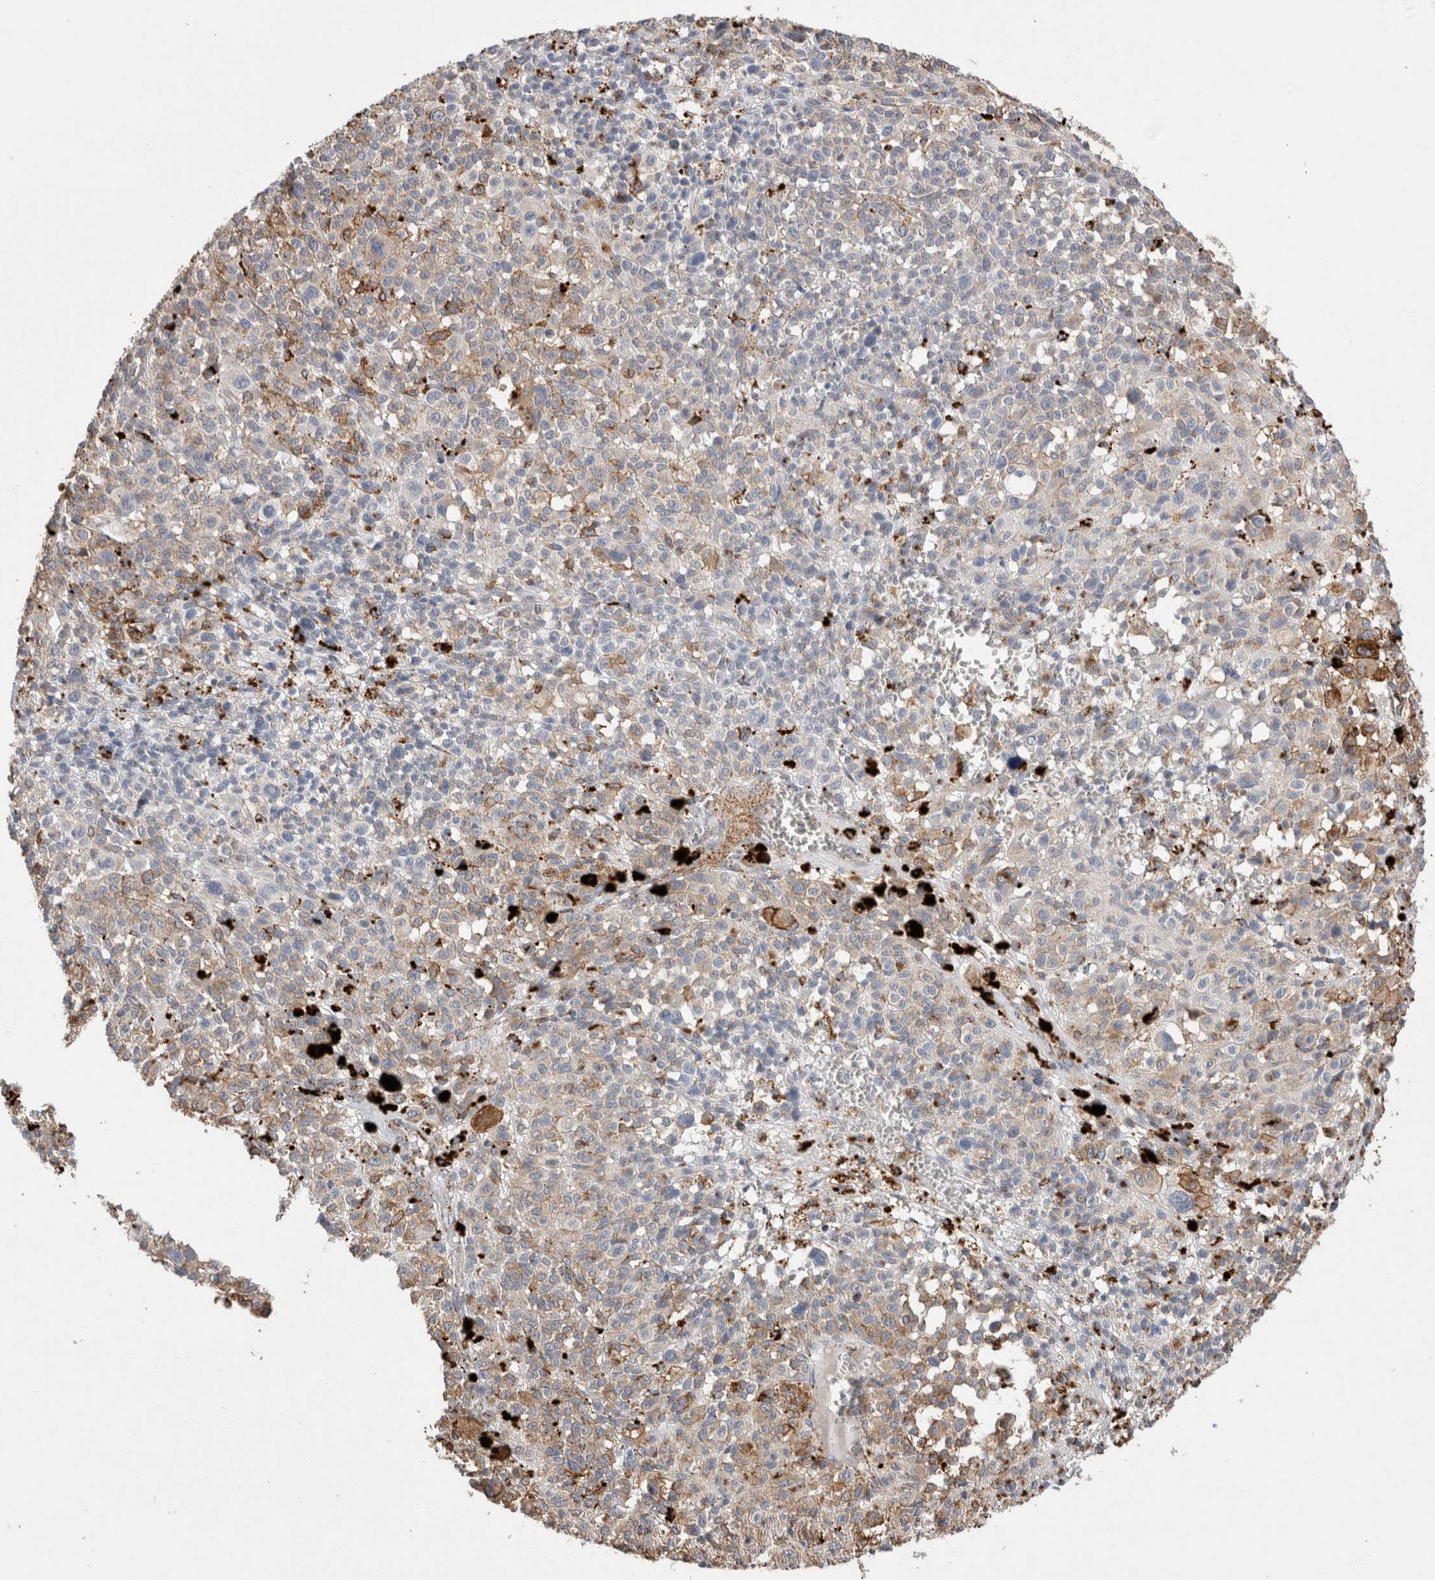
{"staining": {"intensity": "weak", "quantity": "25%-75%", "location": "cytoplasmic/membranous"}, "tissue": "melanoma", "cell_type": "Tumor cells", "image_type": "cancer", "snomed": [{"axis": "morphology", "description": "Malignant melanoma, Metastatic site"}, {"axis": "topography", "description": "Skin"}], "caption": "DAB (3,3'-diaminobenzidine) immunohistochemical staining of human melanoma displays weak cytoplasmic/membranous protein staining in approximately 25%-75% of tumor cells.", "gene": "CTSA", "patient": {"sex": "female", "age": 74}}